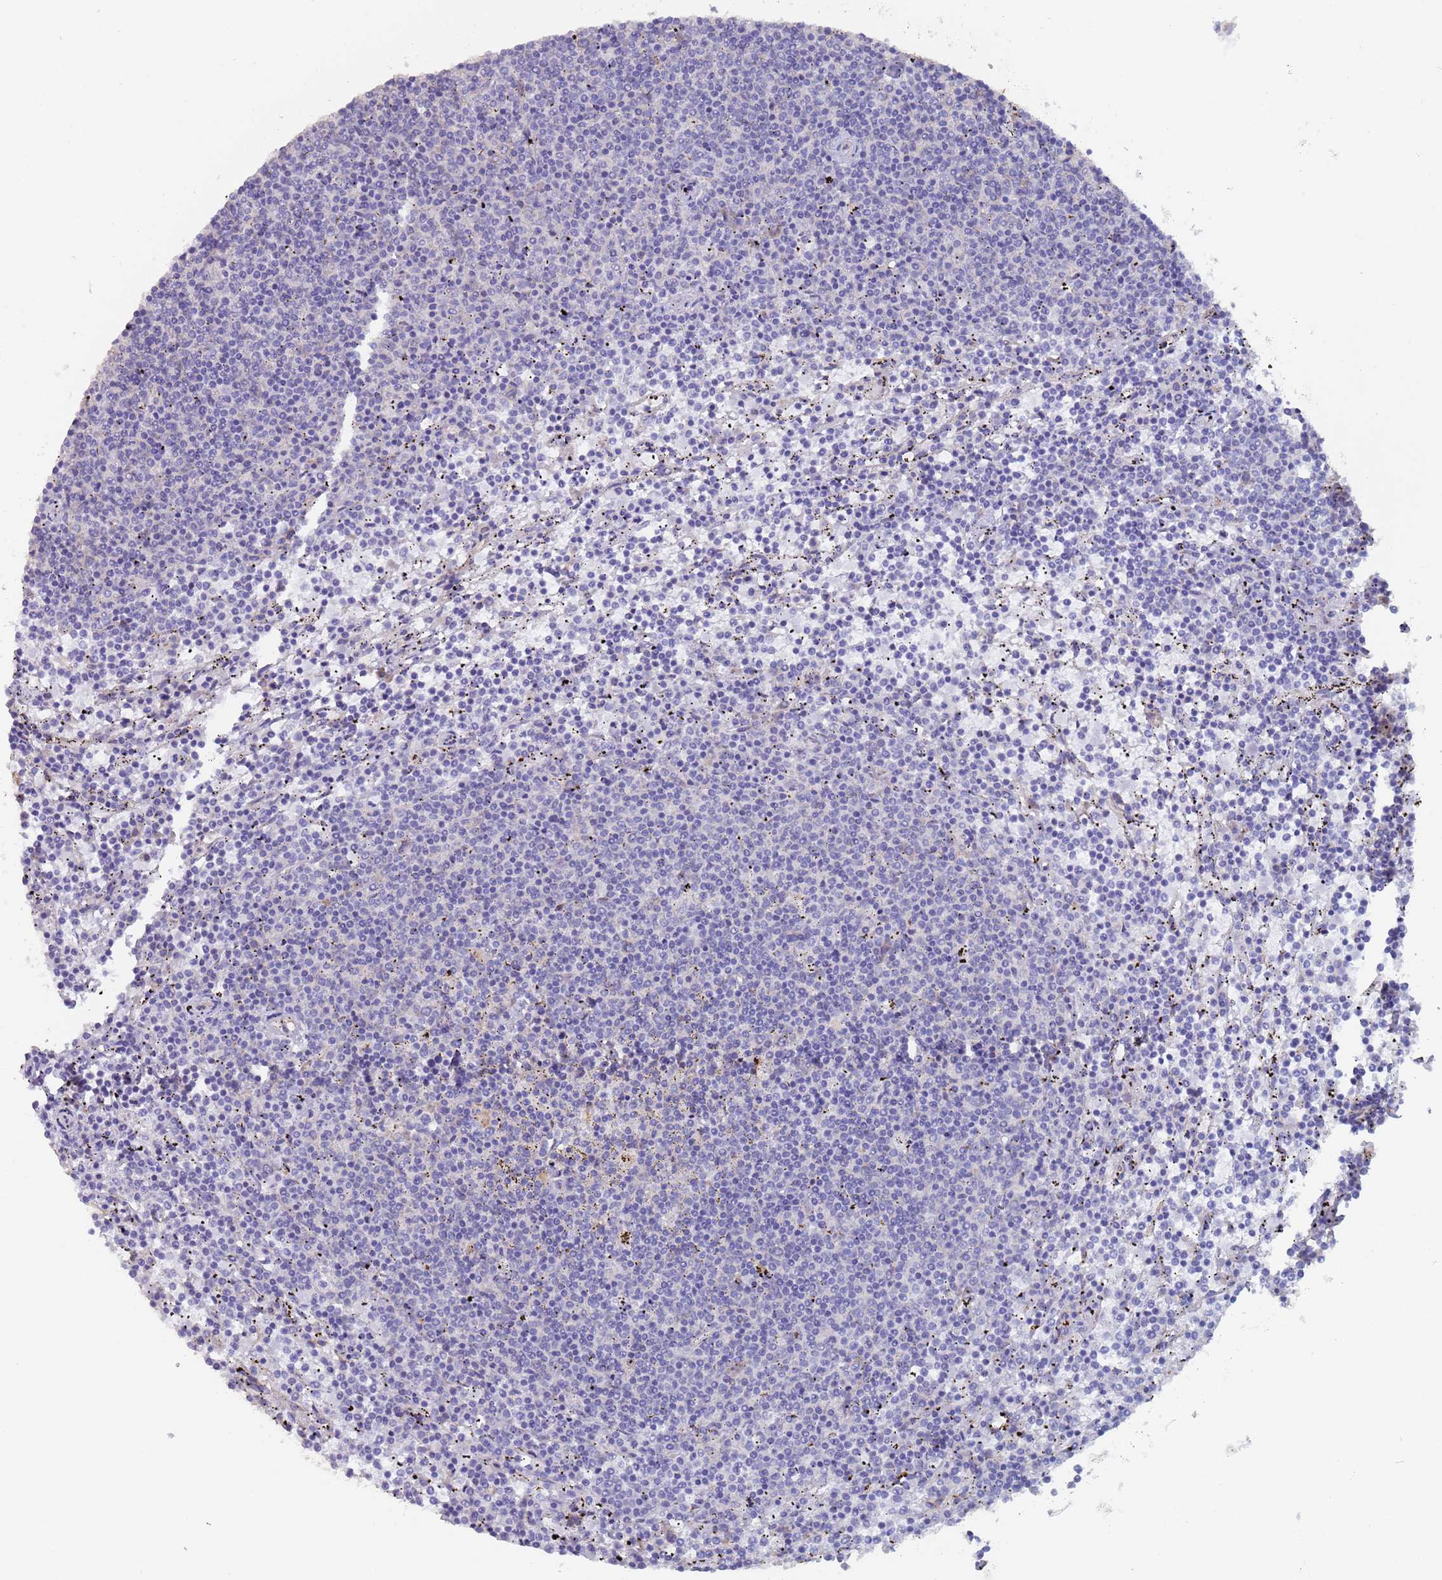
{"staining": {"intensity": "negative", "quantity": "none", "location": "none"}, "tissue": "lymphoma", "cell_type": "Tumor cells", "image_type": "cancer", "snomed": [{"axis": "morphology", "description": "Malignant lymphoma, non-Hodgkin's type, Low grade"}, {"axis": "topography", "description": "Spleen"}], "caption": "Tumor cells are negative for brown protein staining in malignant lymphoma, non-Hodgkin's type (low-grade).", "gene": "ZNF844", "patient": {"sex": "female", "age": 50}}